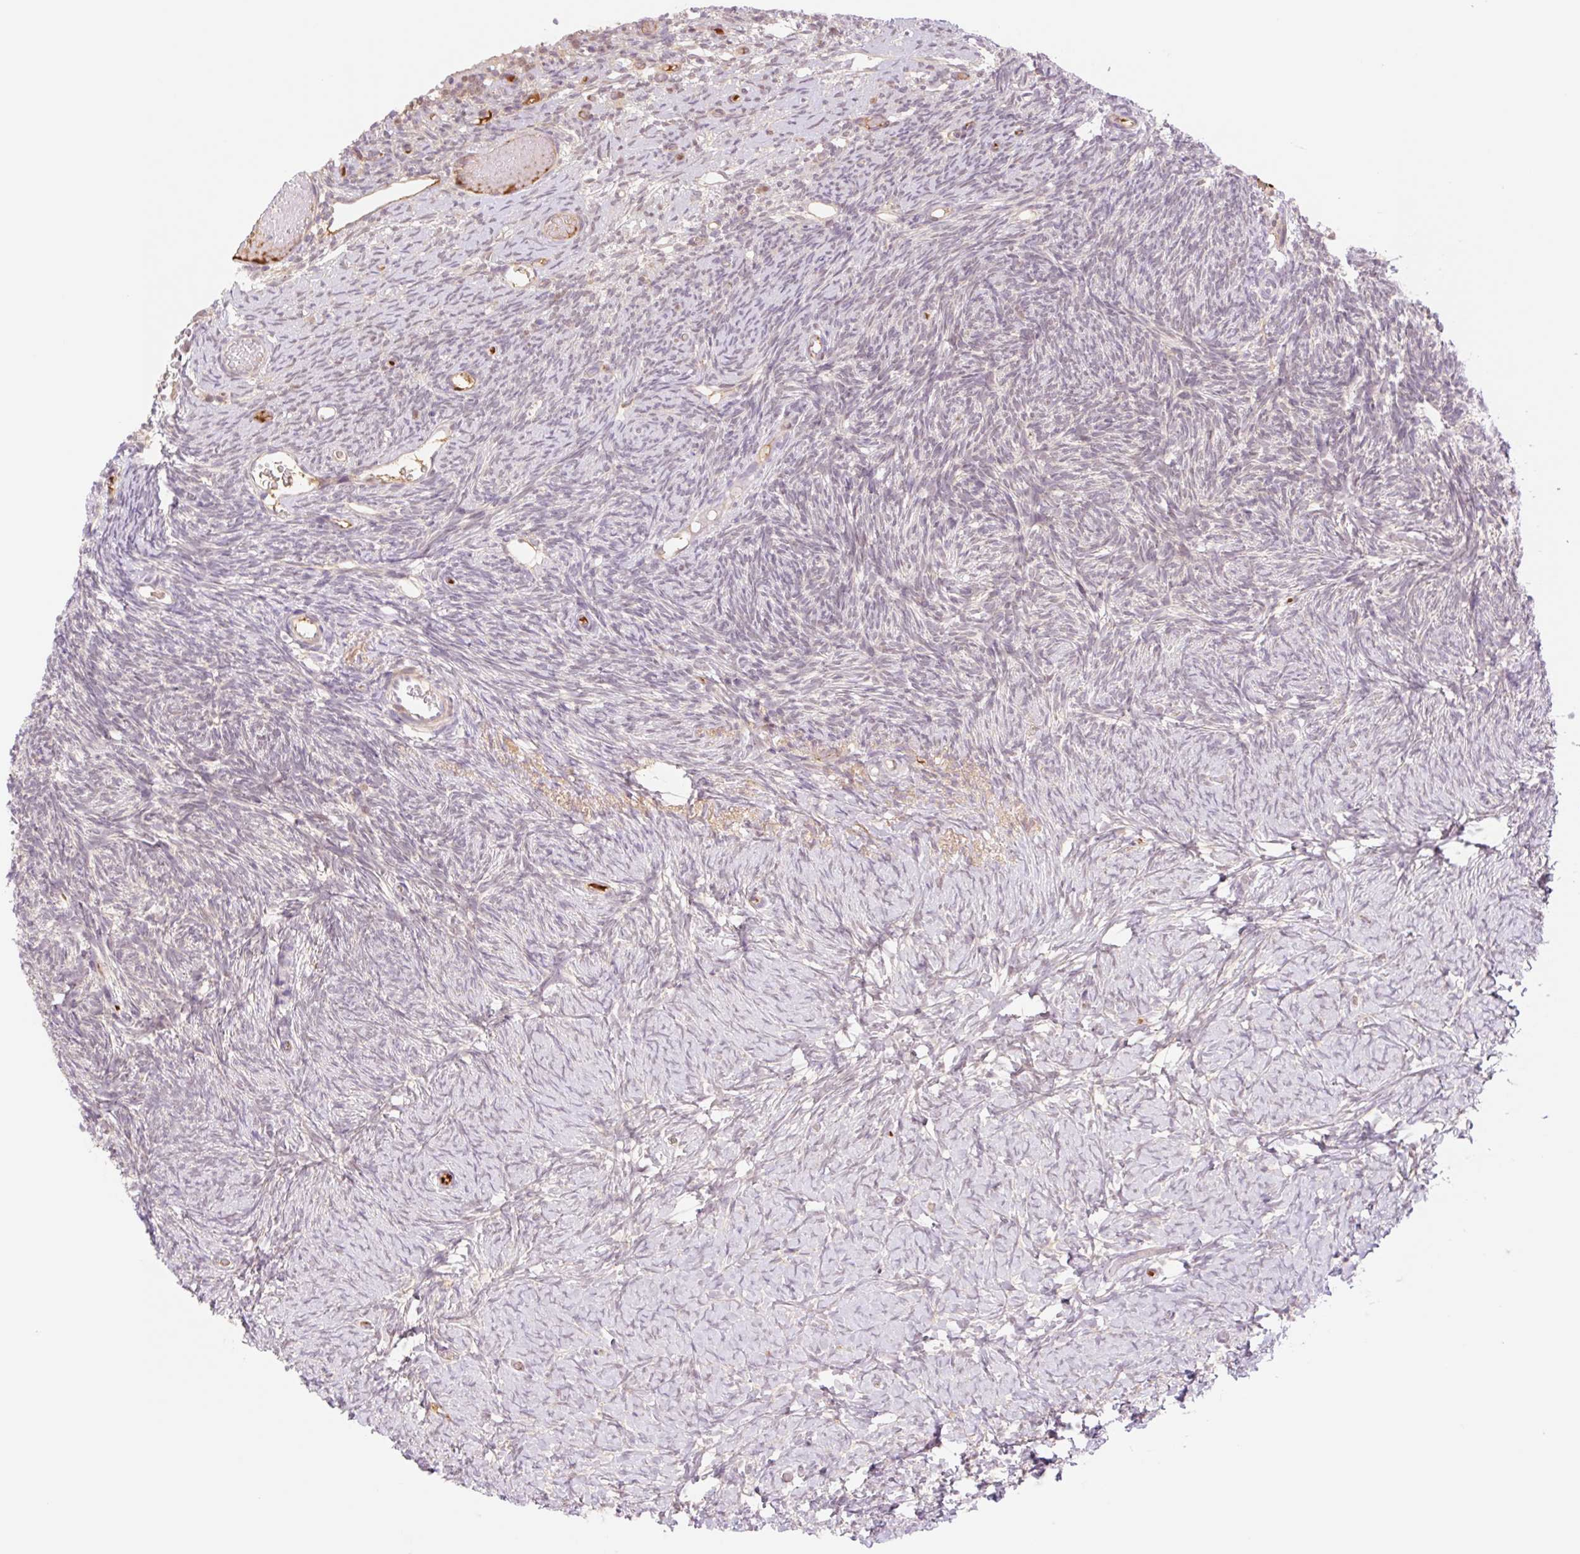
{"staining": {"intensity": "weak", "quantity": "25%-75%", "location": "cytoplasmic/membranous,nuclear"}, "tissue": "ovary", "cell_type": "Follicle cells", "image_type": "normal", "snomed": [{"axis": "morphology", "description": "Normal tissue, NOS"}, {"axis": "topography", "description": "Ovary"}], "caption": "IHC (DAB) staining of benign human ovary displays weak cytoplasmic/membranous,nuclear protein expression in approximately 25%-75% of follicle cells. The protein of interest is stained brown, and the nuclei are stained in blue (DAB (3,3'-diaminobenzidine) IHC with brightfield microscopy, high magnification).", "gene": "HEBP1", "patient": {"sex": "female", "age": 39}}